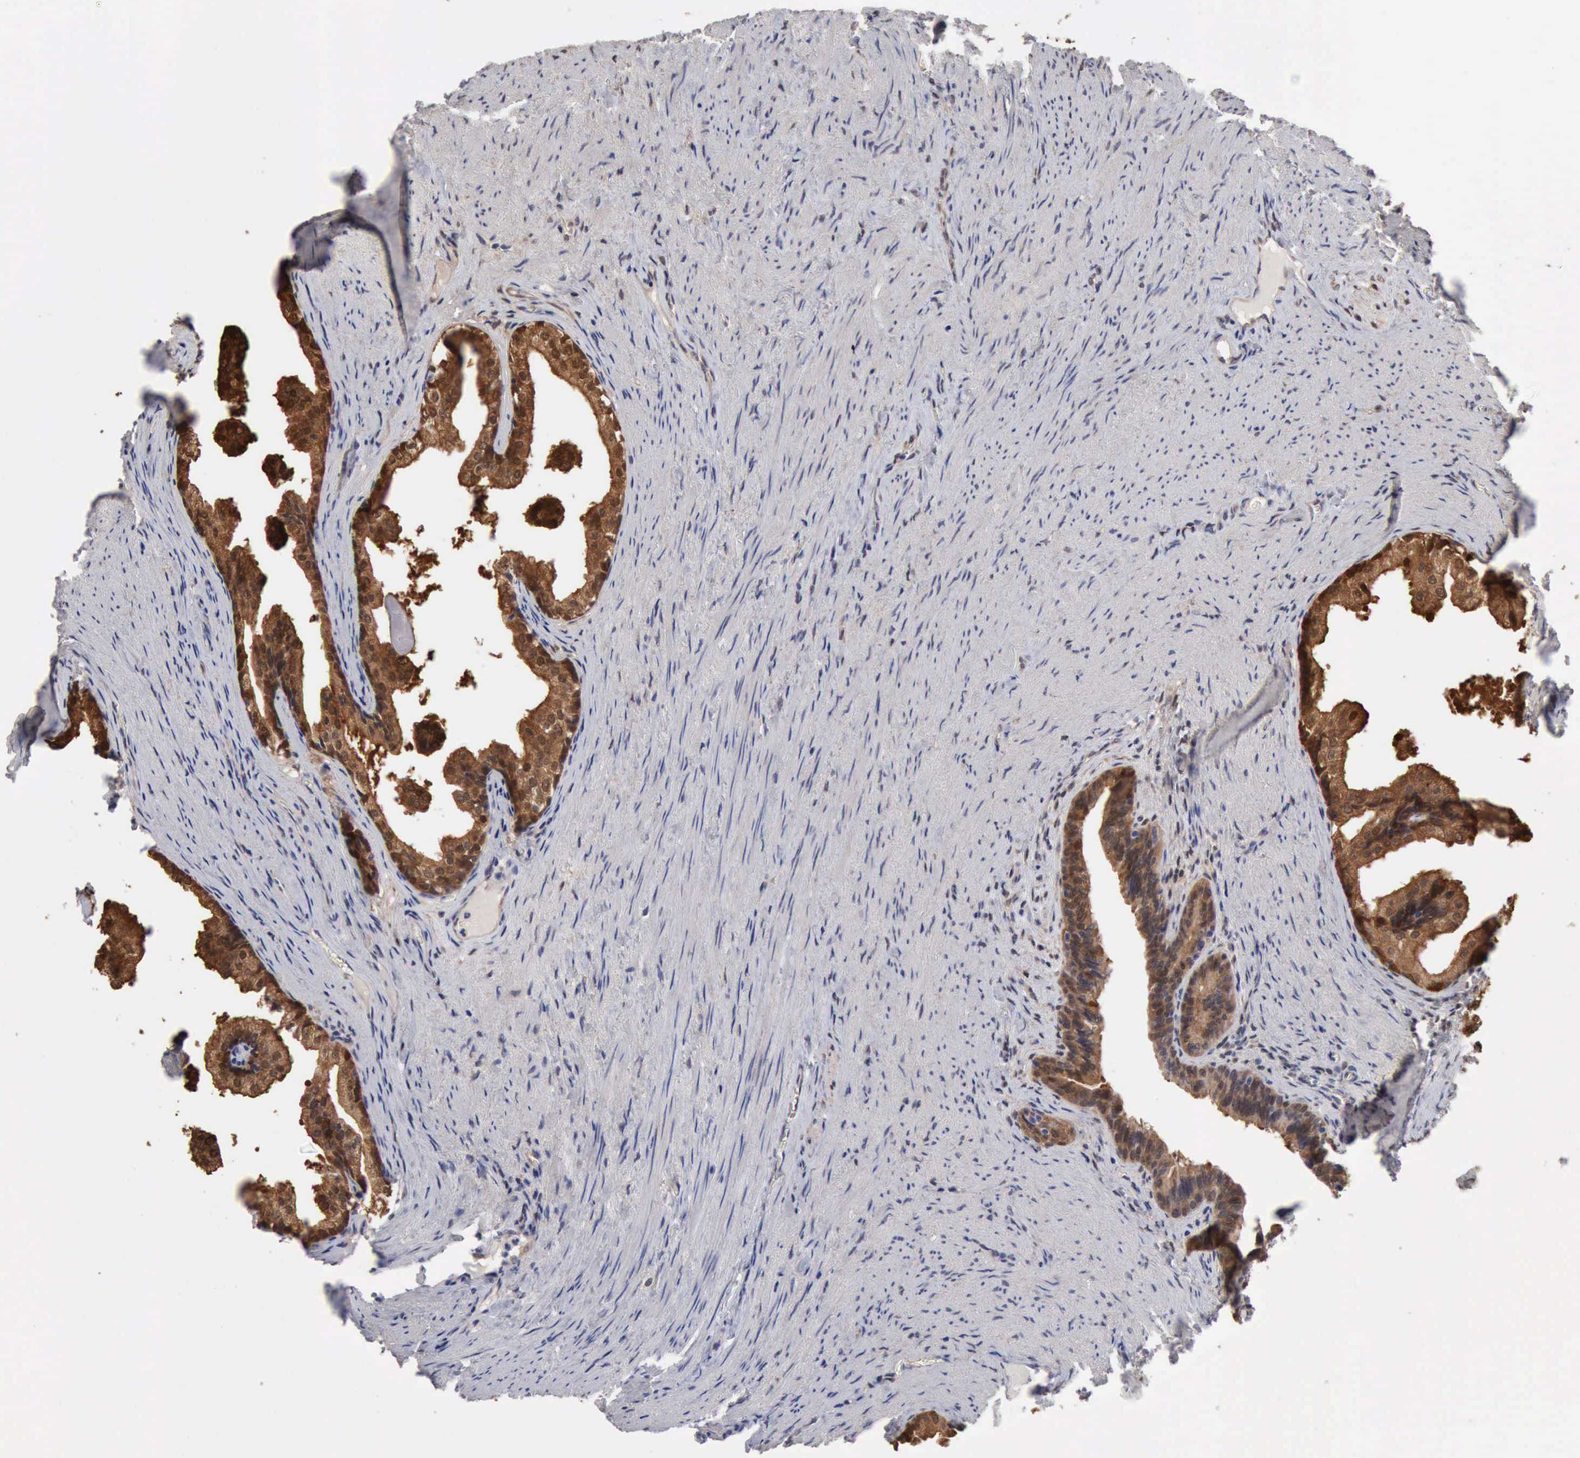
{"staining": {"intensity": "strong", "quantity": ">75%", "location": "cytoplasmic/membranous,nuclear"}, "tissue": "prostate cancer", "cell_type": "Tumor cells", "image_type": "cancer", "snomed": [{"axis": "morphology", "description": "Adenocarcinoma, Medium grade"}, {"axis": "topography", "description": "Prostate"}], "caption": "Protein expression analysis of human prostate medium-grade adenocarcinoma reveals strong cytoplasmic/membranous and nuclear expression in about >75% of tumor cells.", "gene": "PTGR2", "patient": {"sex": "male", "age": 60}}